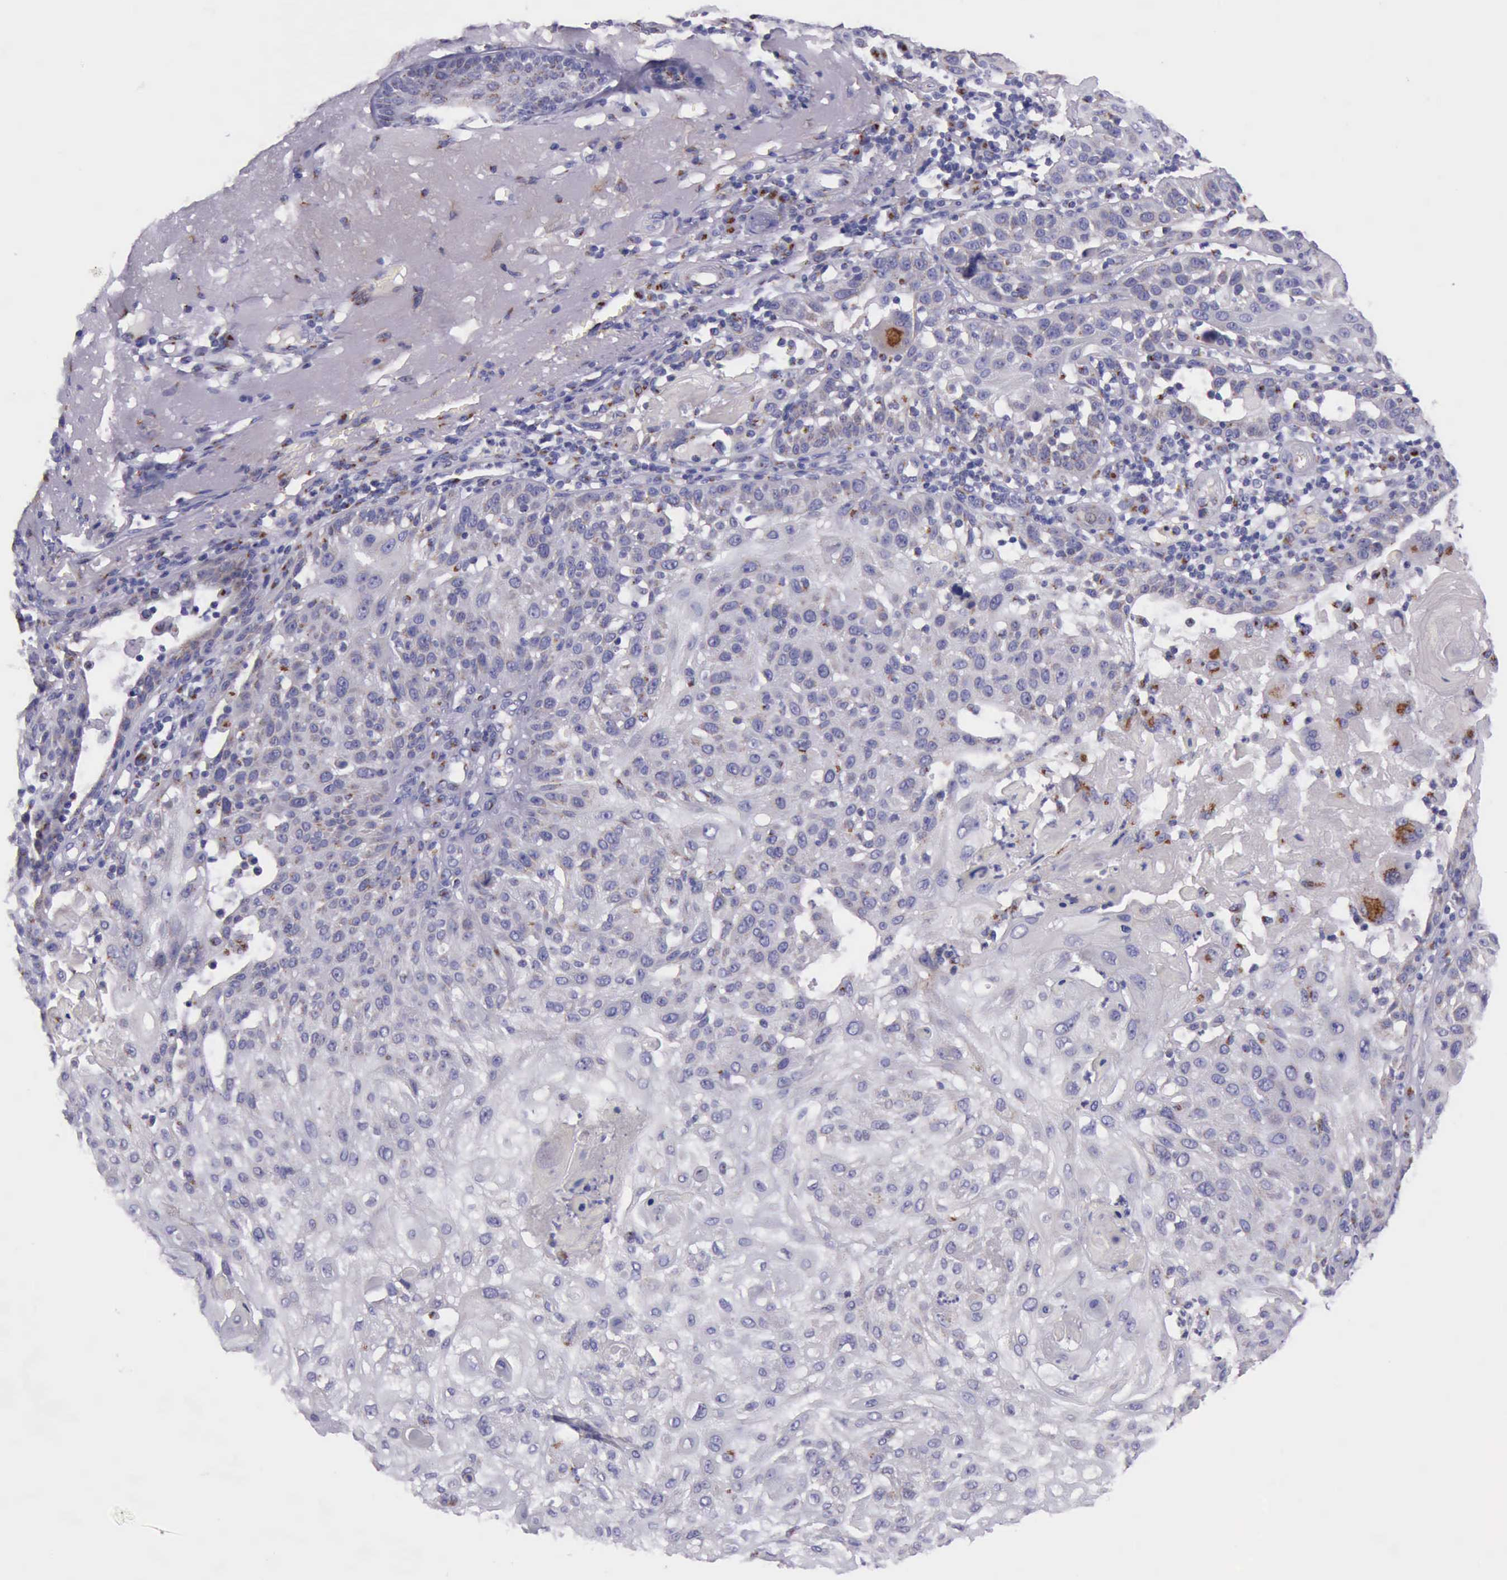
{"staining": {"intensity": "strong", "quantity": "<25%", "location": "cytoplasmic/membranous"}, "tissue": "skin cancer", "cell_type": "Tumor cells", "image_type": "cancer", "snomed": [{"axis": "morphology", "description": "Squamous cell carcinoma, NOS"}, {"axis": "topography", "description": "Skin"}], "caption": "A brown stain labels strong cytoplasmic/membranous positivity of a protein in human skin cancer (squamous cell carcinoma) tumor cells. (IHC, brightfield microscopy, high magnification).", "gene": "GOLGA5", "patient": {"sex": "female", "age": 89}}